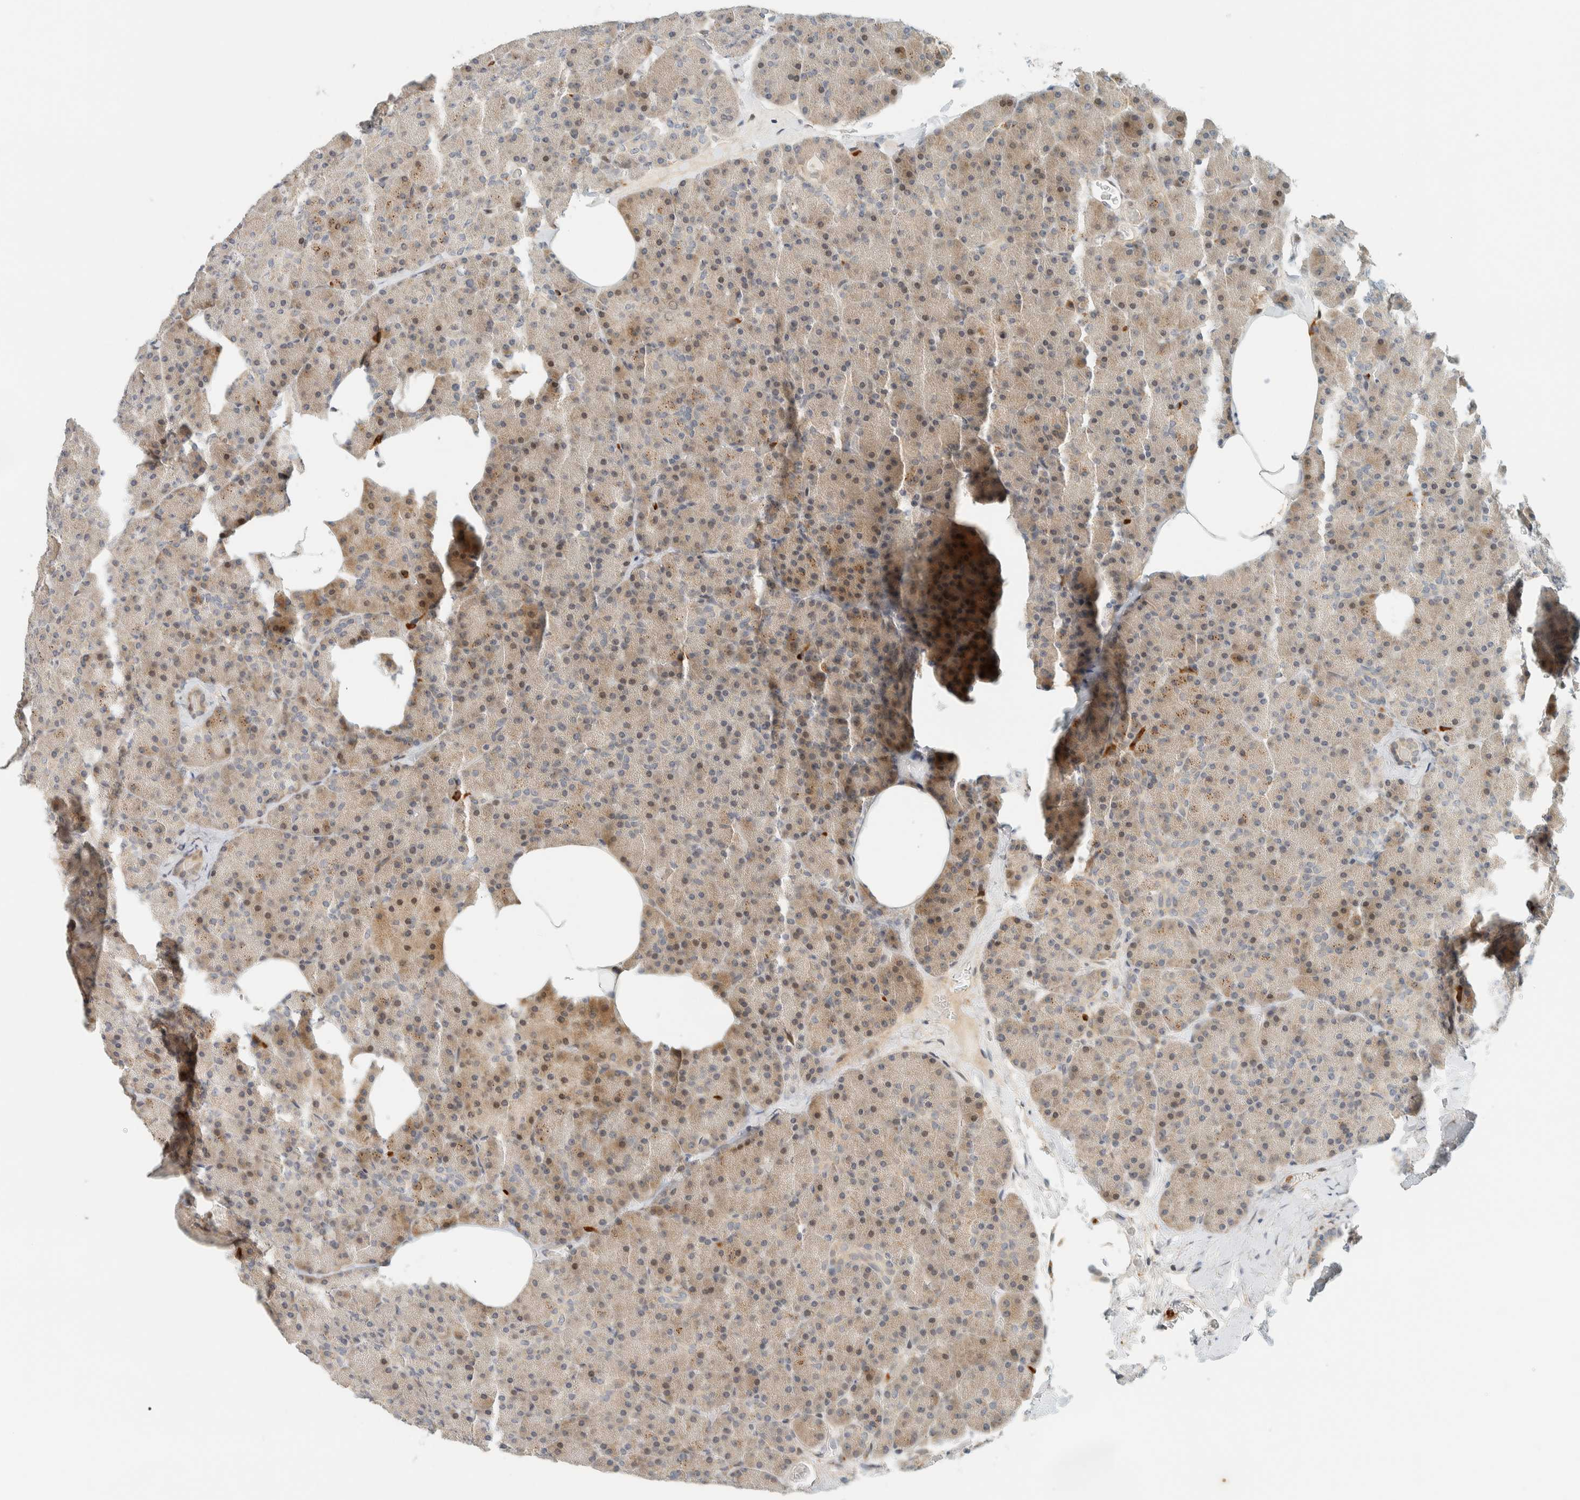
{"staining": {"intensity": "weak", "quantity": "25%-75%", "location": "cytoplasmic/membranous"}, "tissue": "pancreas", "cell_type": "Exocrine glandular cells", "image_type": "normal", "snomed": [{"axis": "morphology", "description": "Normal tissue, NOS"}, {"axis": "morphology", "description": "Carcinoid, malignant, NOS"}, {"axis": "topography", "description": "Pancreas"}], "caption": "This is an image of immunohistochemistry (IHC) staining of benign pancreas, which shows weak staining in the cytoplasmic/membranous of exocrine glandular cells.", "gene": "CCDC171", "patient": {"sex": "female", "age": 35}}